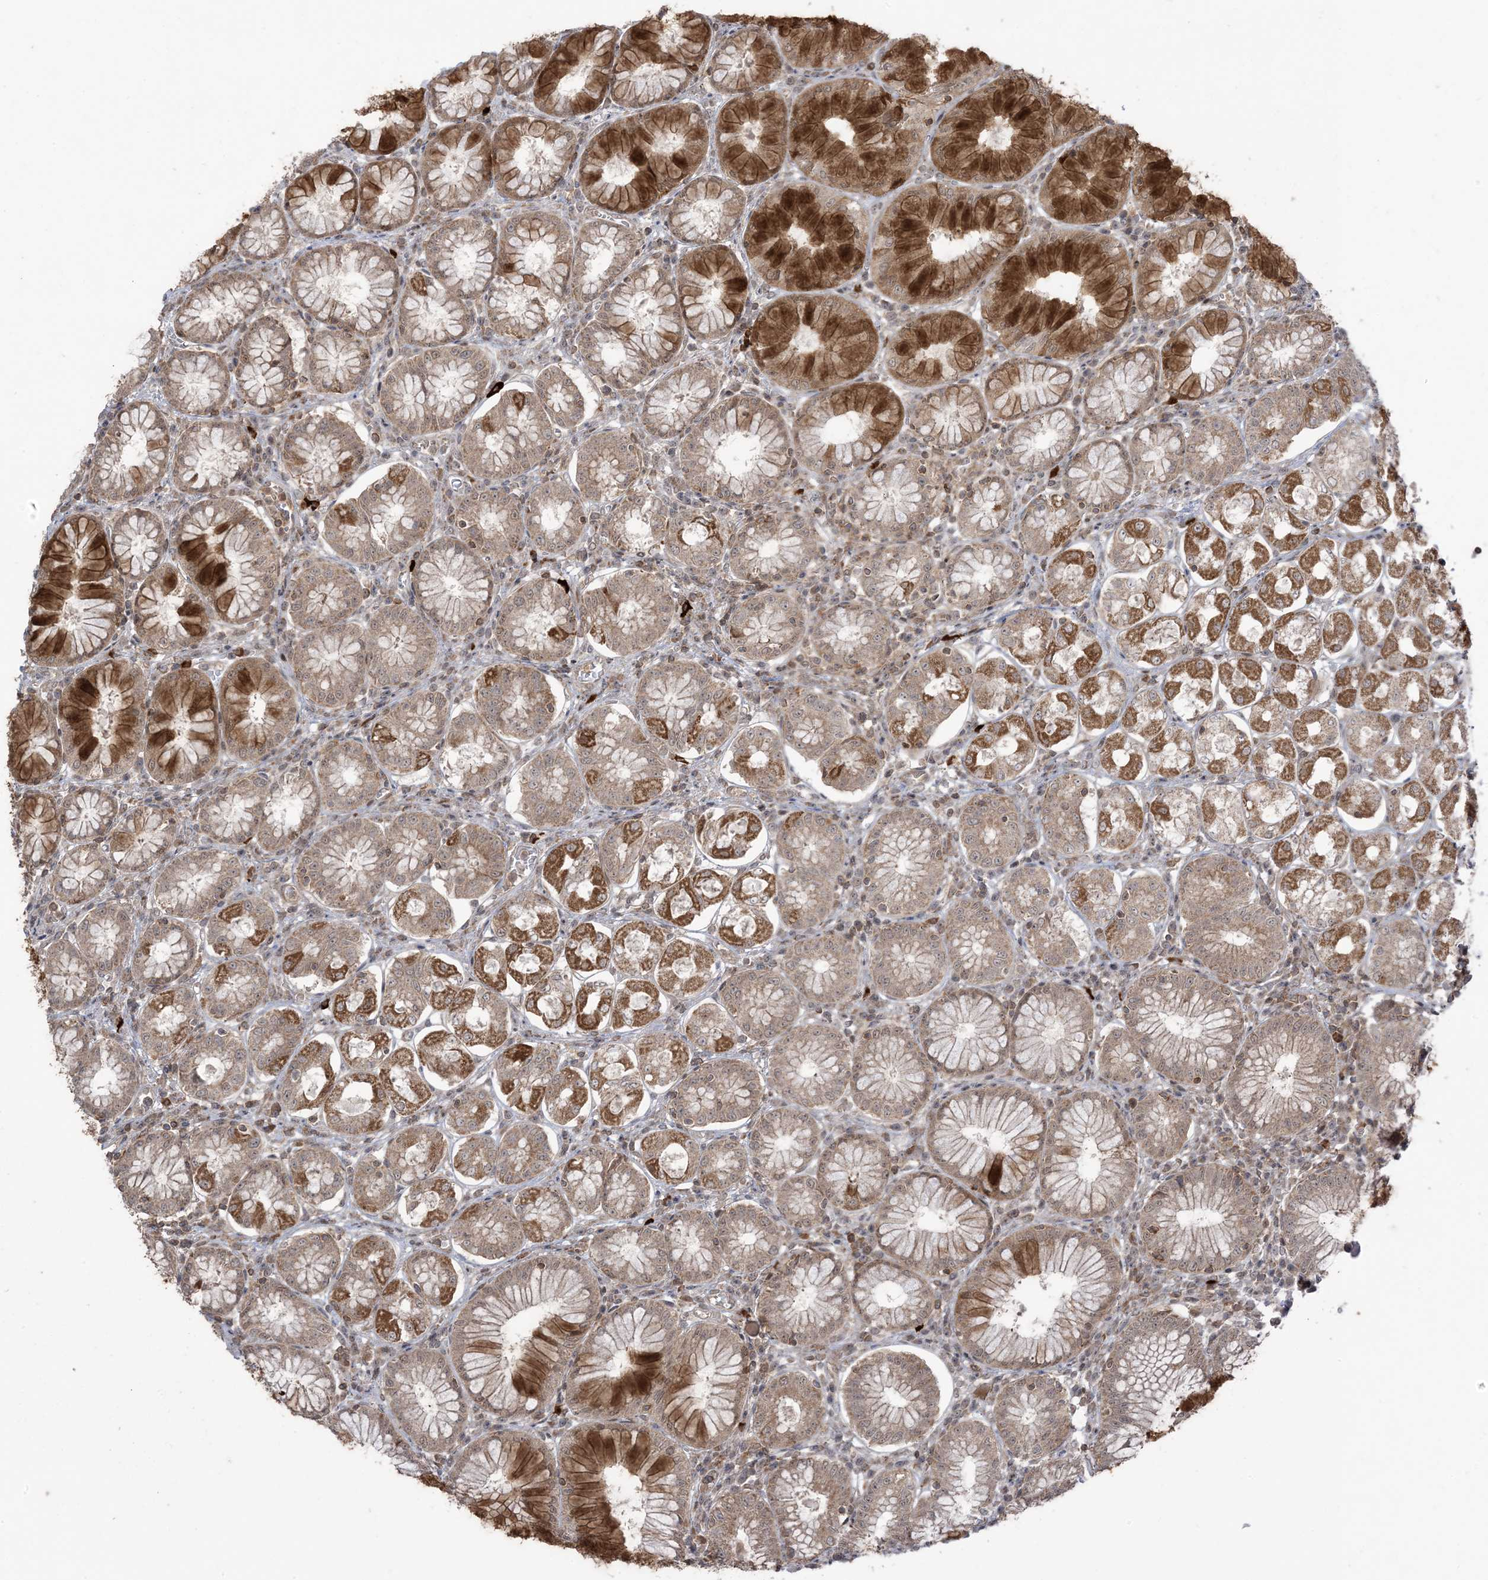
{"staining": {"intensity": "strong", "quantity": "25%-75%", "location": "cytoplasmic/membranous"}, "tissue": "stomach", "cell_type": "Glandular cells", "image_type": "normal", "snomed": [{"axis": "morphology", "description": "Normal tissue, NOS"}, {"axis": "topography", "description": "Stomach, lower"}], "caption": "This photomicrograph demonstrates immunohistochemistry staining of benign stomach, with high strong cytoplasmic/membranous expression in about 25%-75% of glandular cells.", "gene": "PHLDB2", "patient": {"sex": "female", "age": 56}}